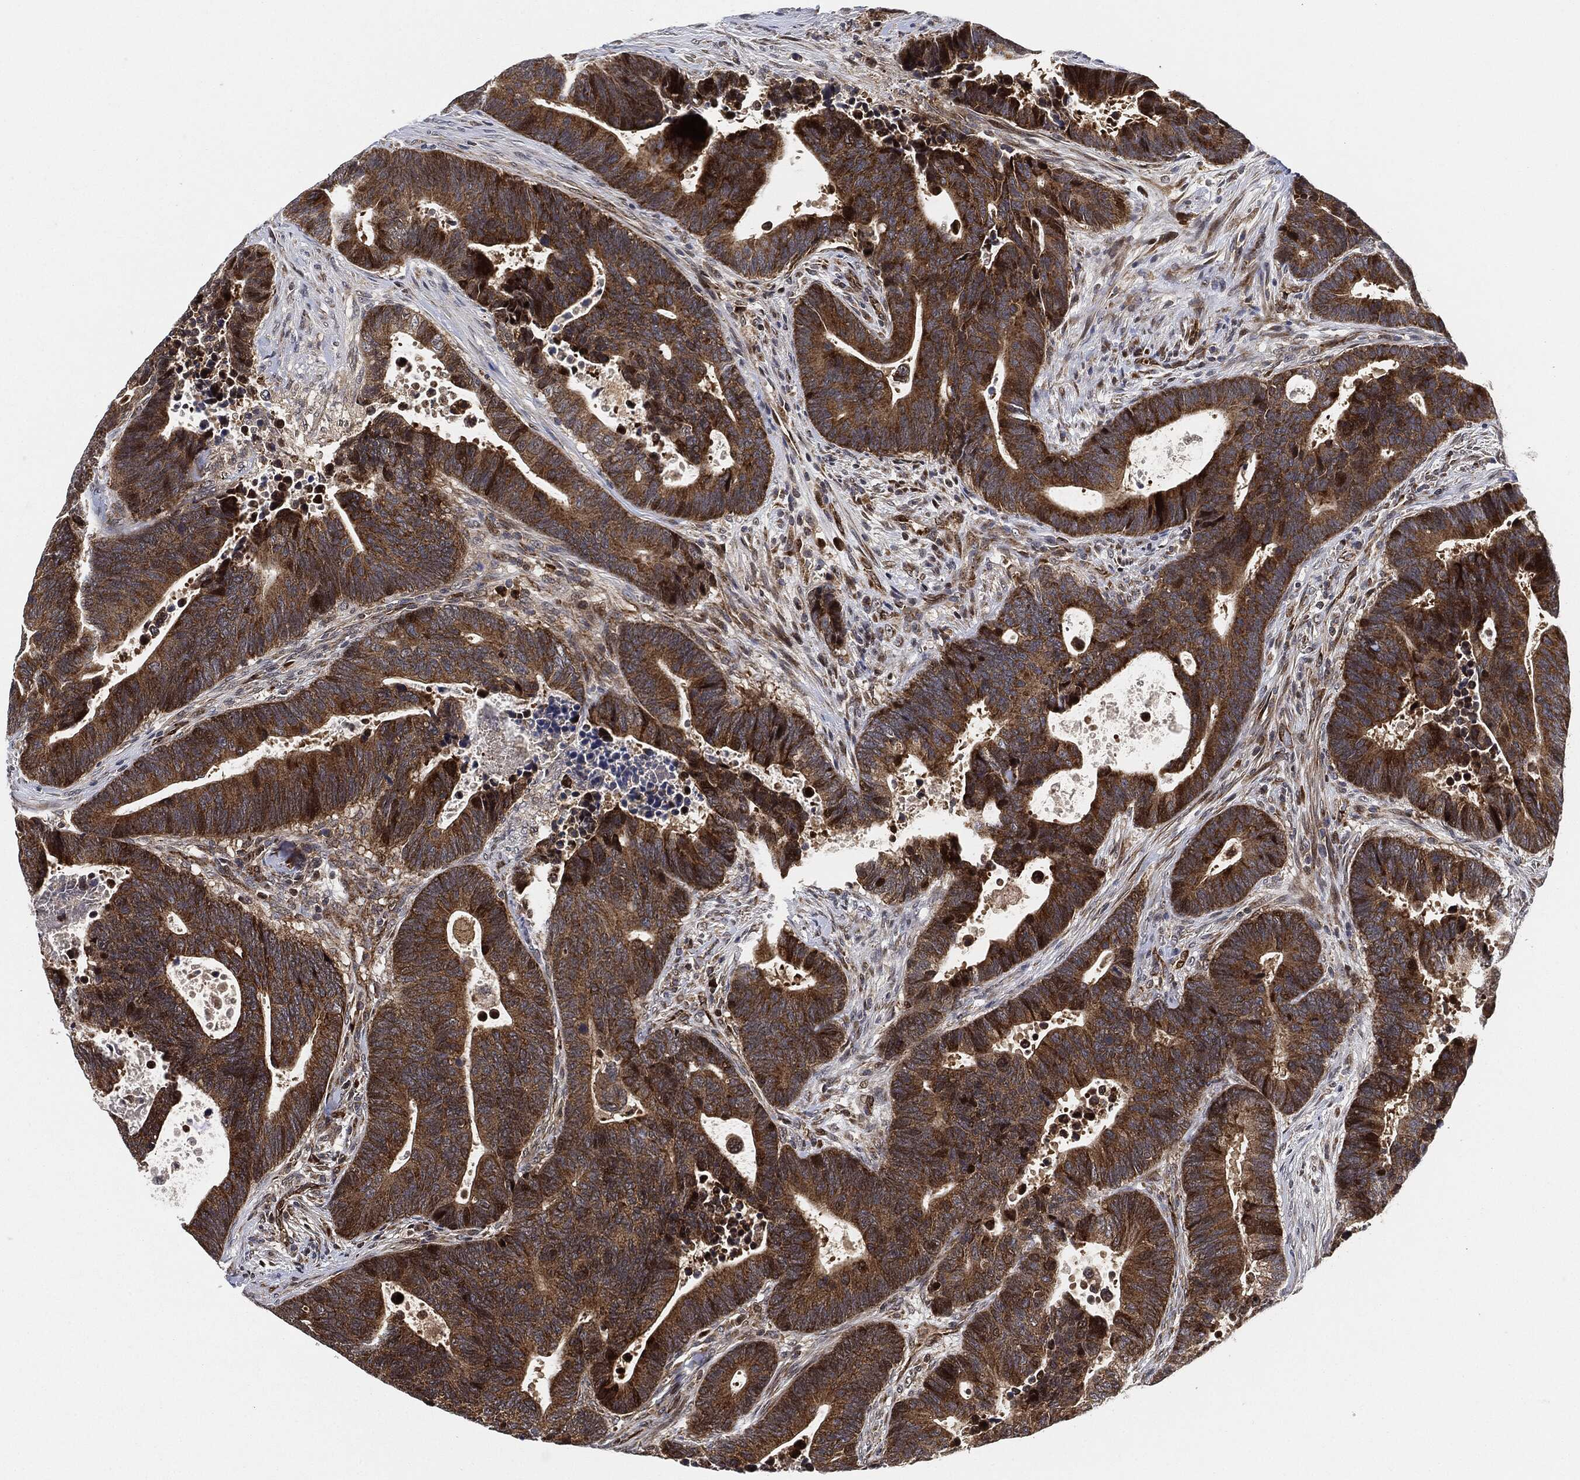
{"staining": {"intensity": "strong", "quantity": ">75%", "location": "cytoplasmic/membranous"}, "tissue": "colorectal cancer", "cell_type": "Tumor cells", "image_type": "cancer", "snomed": [{"axis": "morphology", "description": "Adenocarcinoma, NOS"}, {"axis": "topography", "description": "Colon"}], "caption": "DAB (3,3'-diaminobenzidine) immunohistochemical staining of adenocarcinoma (colorectal) displays strong cytoplasmic/membranous protein expression in approximately >75% of tumor cells.", "gene": "RNASEL", "patient": {"sex": "male", "age": 75}}